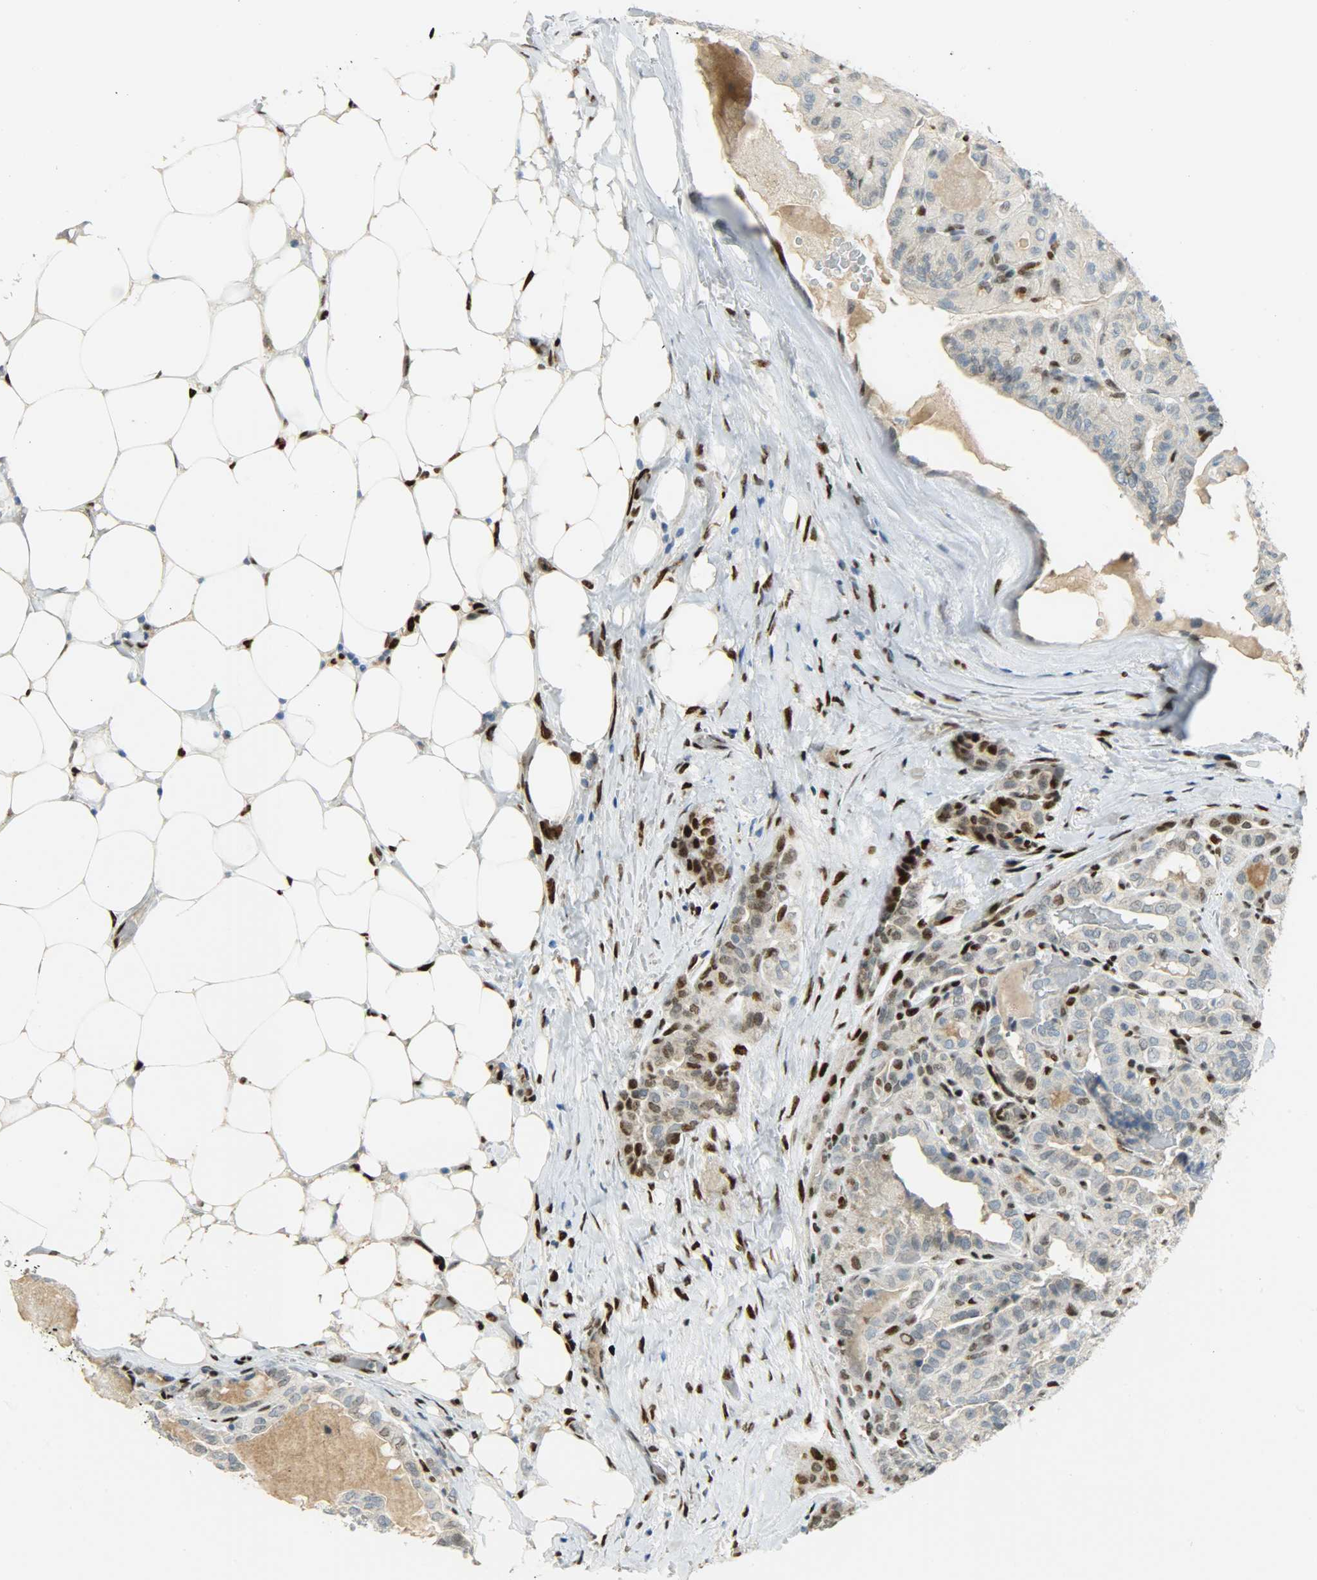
{"staining": {"intensity": "weak", "quantity": "<25%", "location": "nuclear"}, "tissue": "thyroid cancer", "cell_type": "Tumor cells", "image_type": "cancer", "snomed": [{"axis": "morphology", "description": "Papillary adenocarcinoma, NOS"}, {"axis": "topography", "description": "Thyroid gland"}], "caption": "Protein analysis of thyroid papillary adenocarcinoma displays no significant positivity in tumor cells. (Brightfield microscopy of DAB (3,3'-diaminobenzidine) immunohistochemistry at high magnification).", "gene": "JUNB", "patient": {"sex": "male", "age": 77}}